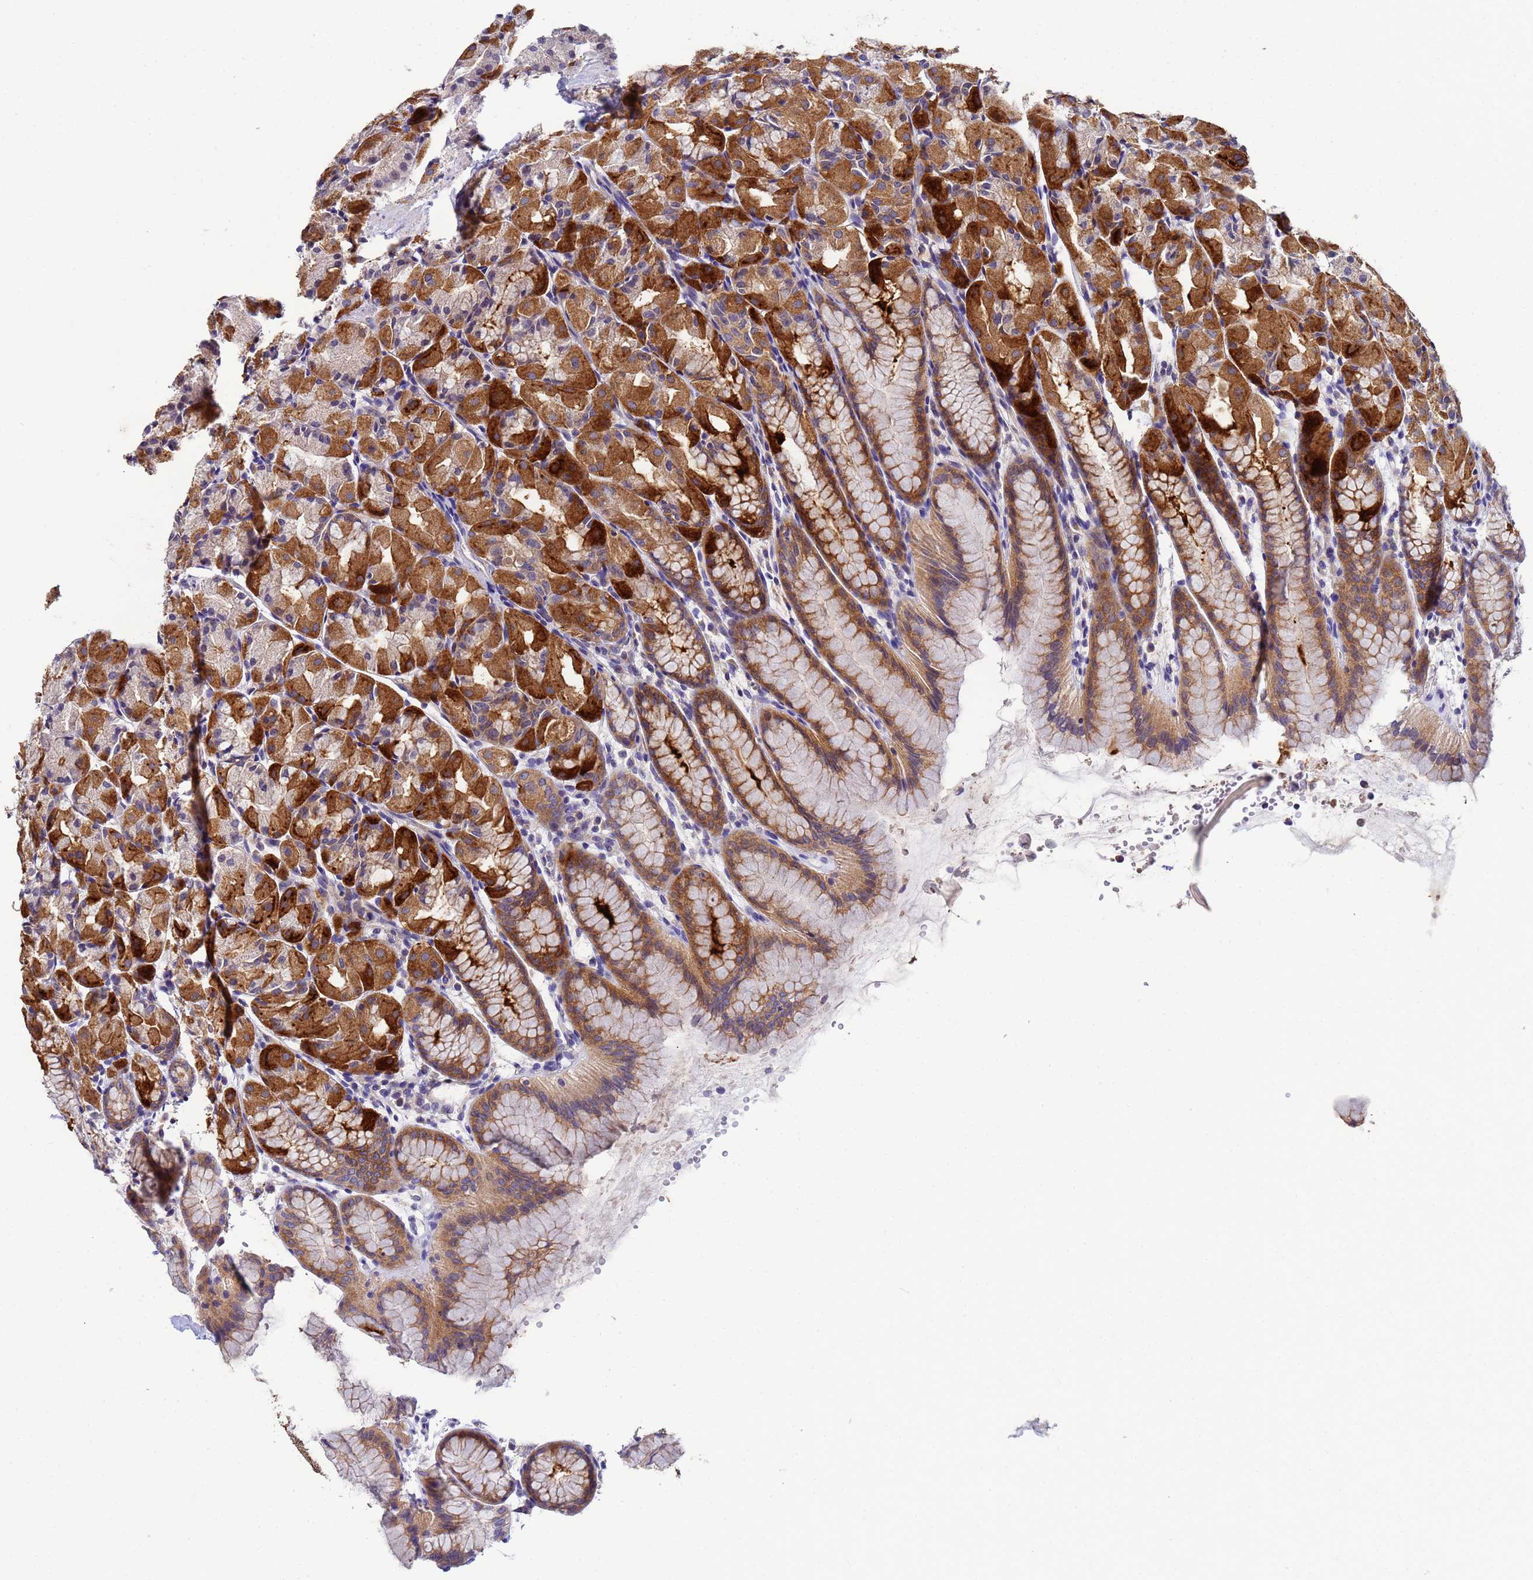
{"staining": {"intensity": "strong", "quantity": "25%-75%", "location": "cytoplasmic/membranous"}, "tissue": "stomach", "cell_type": "Glandular cells", "image_type": "normal", "snomed": [{"axis": "morphology", "description": "Normal tissue, NOS"}, {"axis": "topography", "description": "Stomach, upper"}], "caption": "Approximately 25%-75% of glandular cells in benign stomach display strong cytoplasmic/membranous protein positivity as visualized by brown immunohistochemical staining.", "gene": "CDC34", "patient": {"sex": "male", "age": 47}}